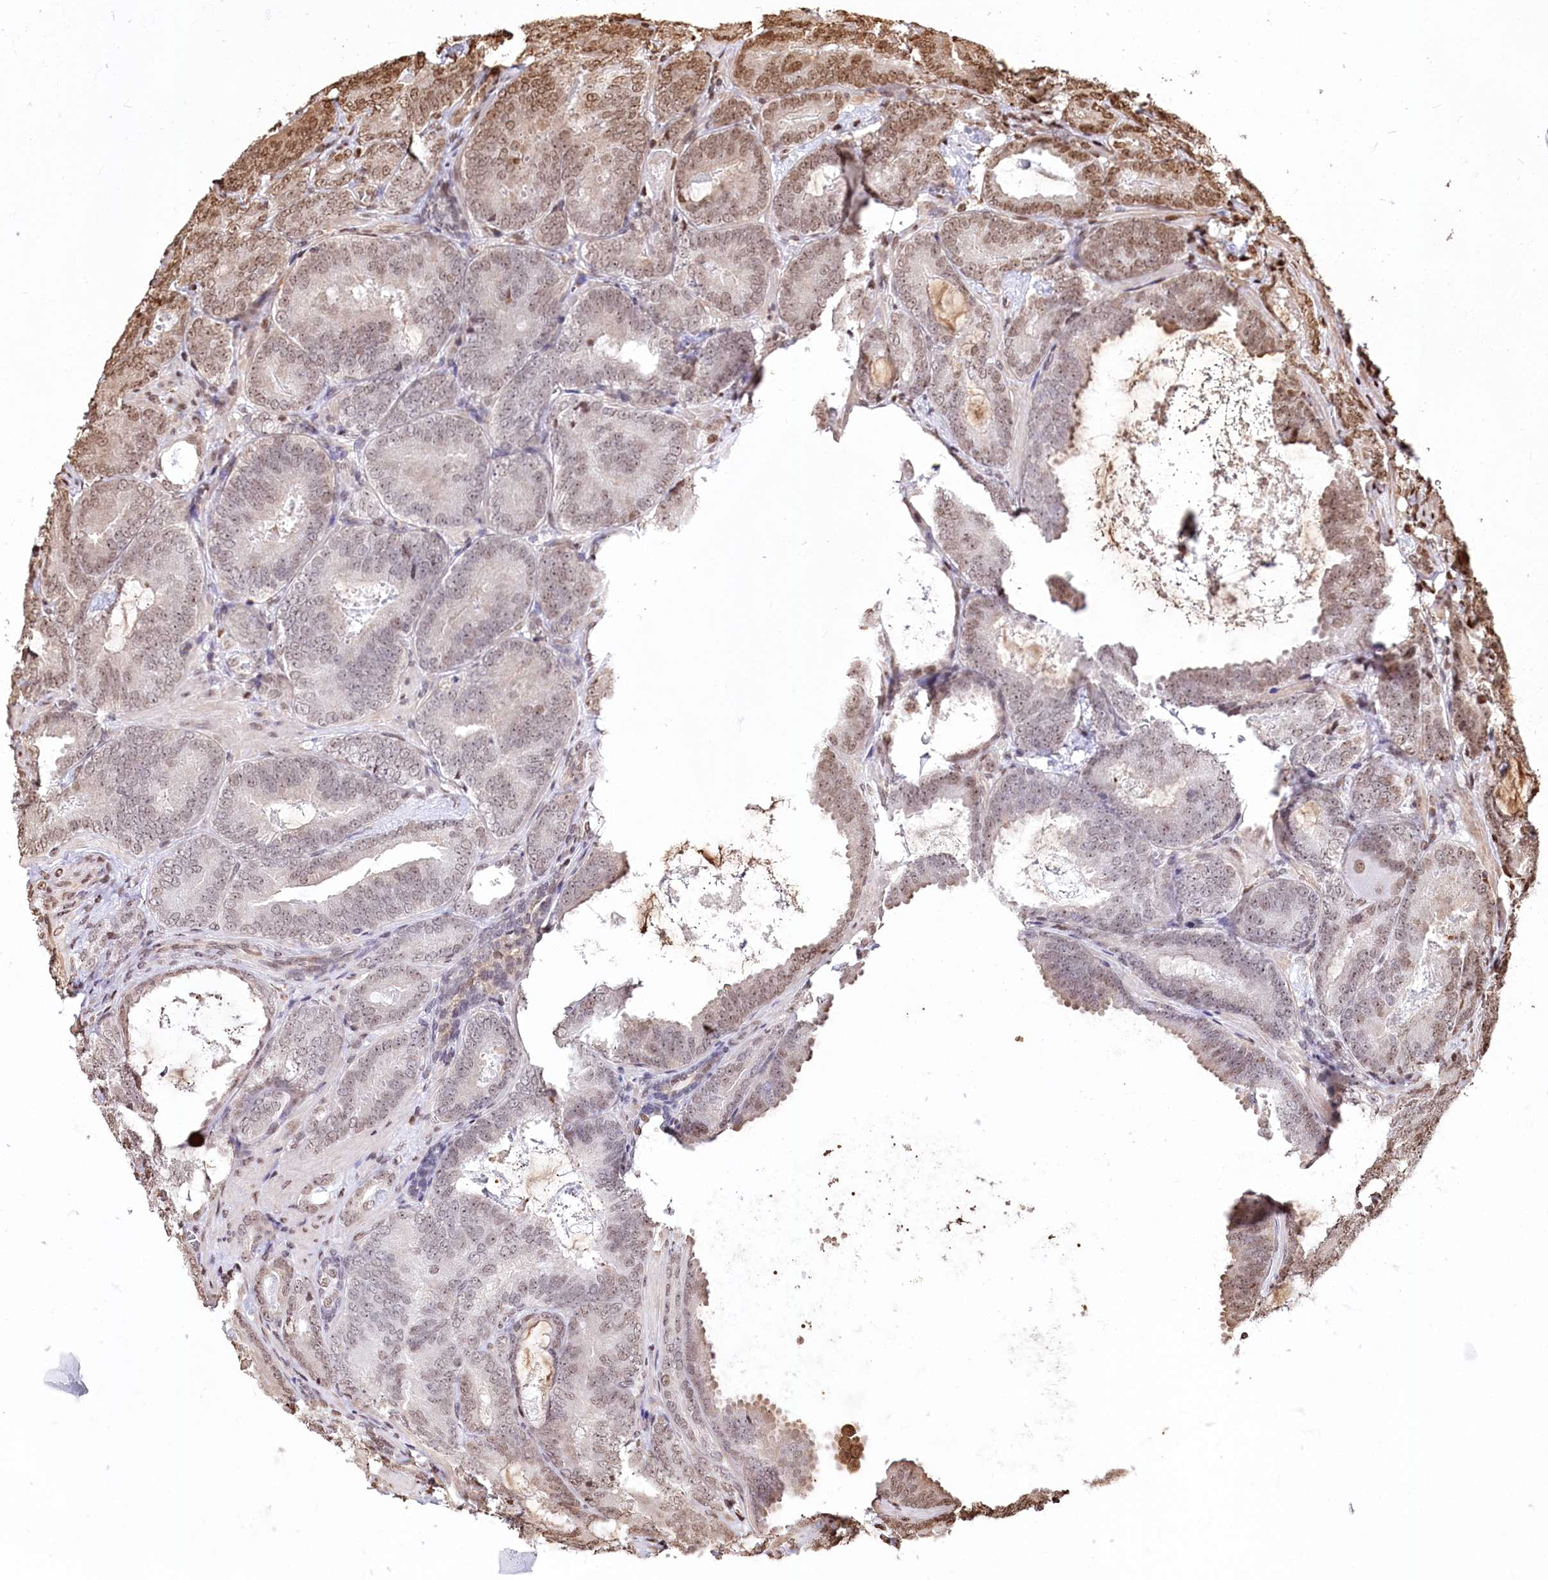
{"staining": {"intensity": "moderate", "quantity": "<25%", "location": "cytoplasmic/membranous,nuclear"}, "tissue": "prostate cancer", "cell_type": "Tumor cells", "image_type": "cancer", "snomed": [{"axis": "morphology", "description": "Adenocarcinoma, Low grade"}, {"axis": "topography", "description": "Prostate"}], "caption": "Protein expression analysis of low-grade adenocarcinoma (prostate) demonstrates moderate cytoplasmic/membranous and nuclear positivity in approximately <25% of tumor cells. (brown staining indicates protein expression, while blue staining denotes nuclei).", "gene": "PTMS", "patient": {"sex": "male", "age": 60}}